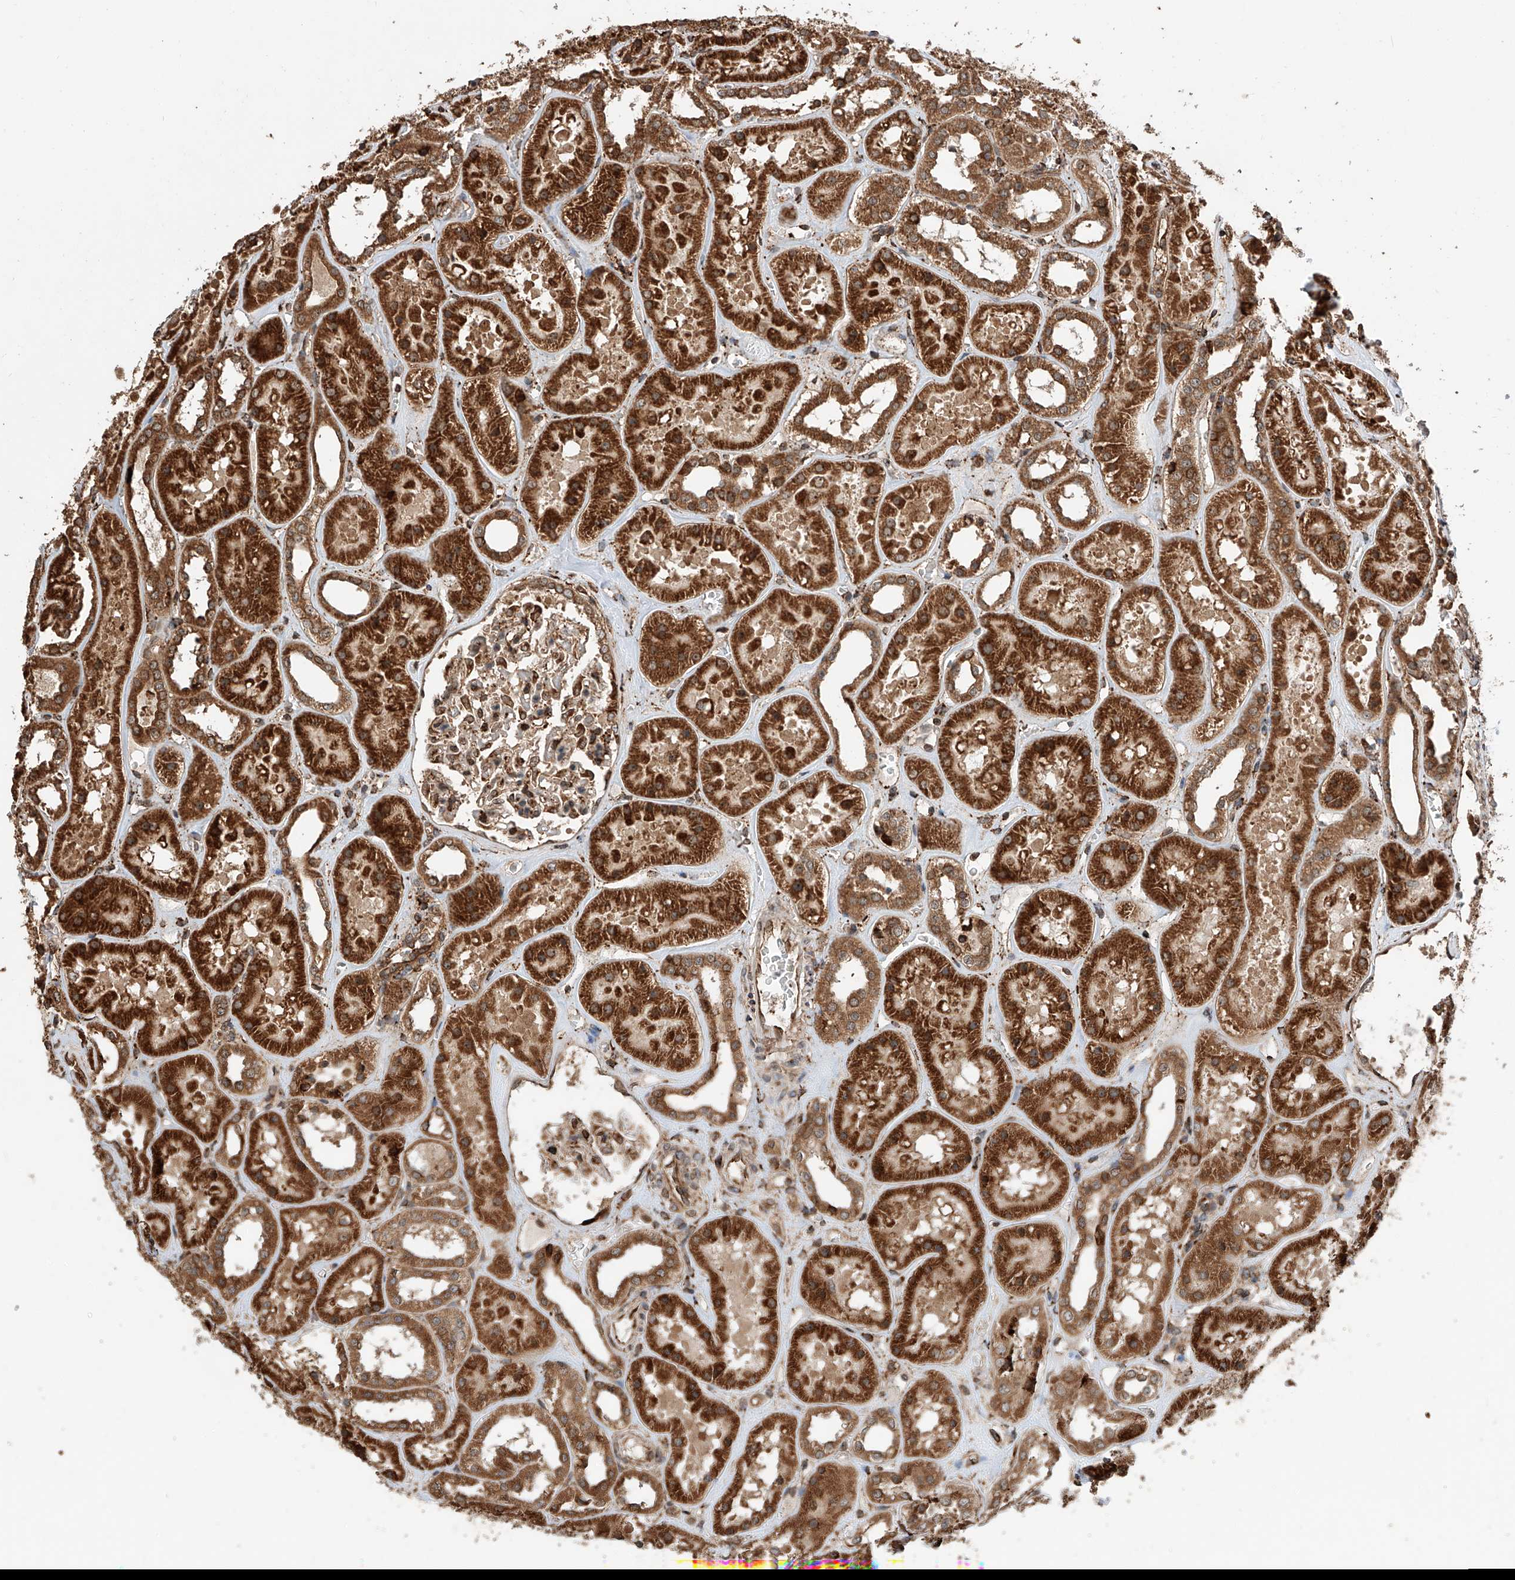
{"staining": {"intensity": "moderate", "quantity": ">75%", "location": "cytoplasmic/membranous"}, "tissue": "kidney", "cell_type": "Cells in glomeruli", "image_type": "normal", "snomed": [{"axis": "morphology", "description": "Normal tissue, NOS"}, {"axis": "topography", "description": "Kidney"}], "caption": "Unremarkable kidney exhibits moderate cytoplasmic/membranous expression in approximately >75% of cells in glomeruli, visualized by immunohistochemistry.", "gene": "DNAH8", "patient": {"sex": "female", "age": 41}}